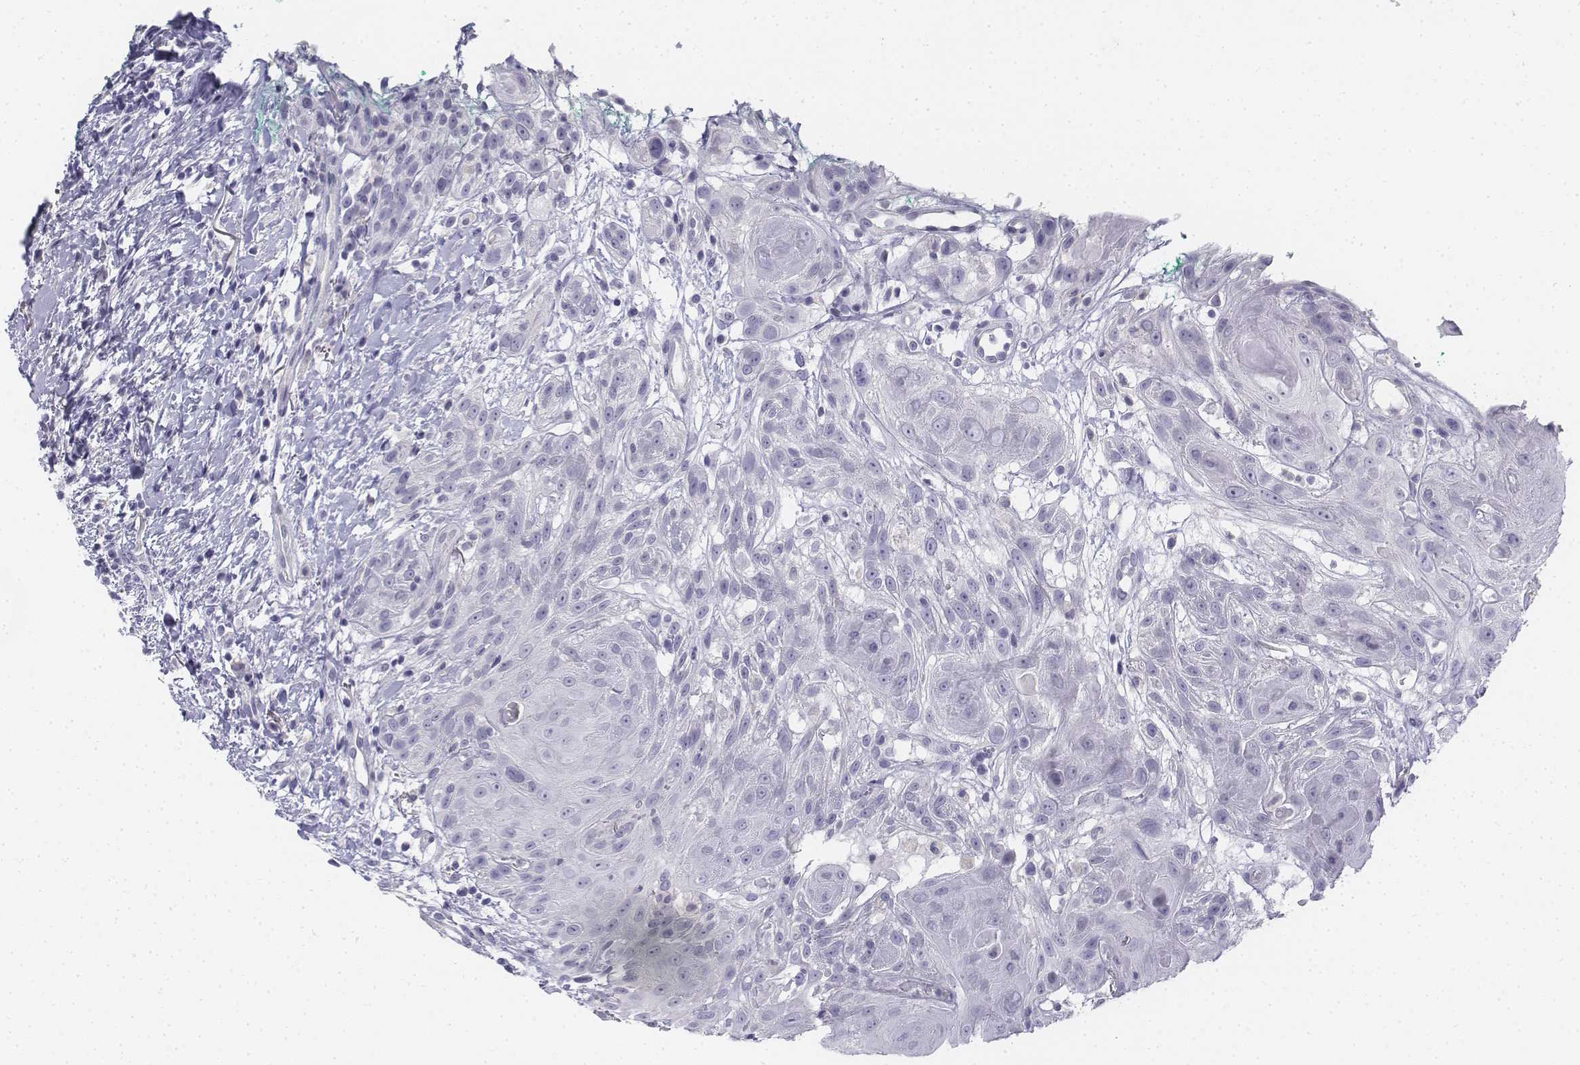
{"staining": {"intensity": "negative", "quantity": "none", "location": "none"}, "tissue": "head and neck cancer", "cell_type": "Tumor cells", "image_type": "cancer", "snomed": [{"axis": "morphology", "description": "Normal tissue, NOS"}, {"axis": "morphology", "description": "Squamous cell carcinoma, NOS"}, {"axis": "topography", "description": "Oral tissue"}, {"axis": "topography", "description": "Salivary gland"}, {"axis": "topography", "description": "Head-Neck"}], "caption": "This is an immunohistochemistry (IHC) micrograph of human head and neck squamous cell carcinoma. There is no positivity in tumor cells.", "gene": "TH", "patient": {"sex": "female", "age": 62}}